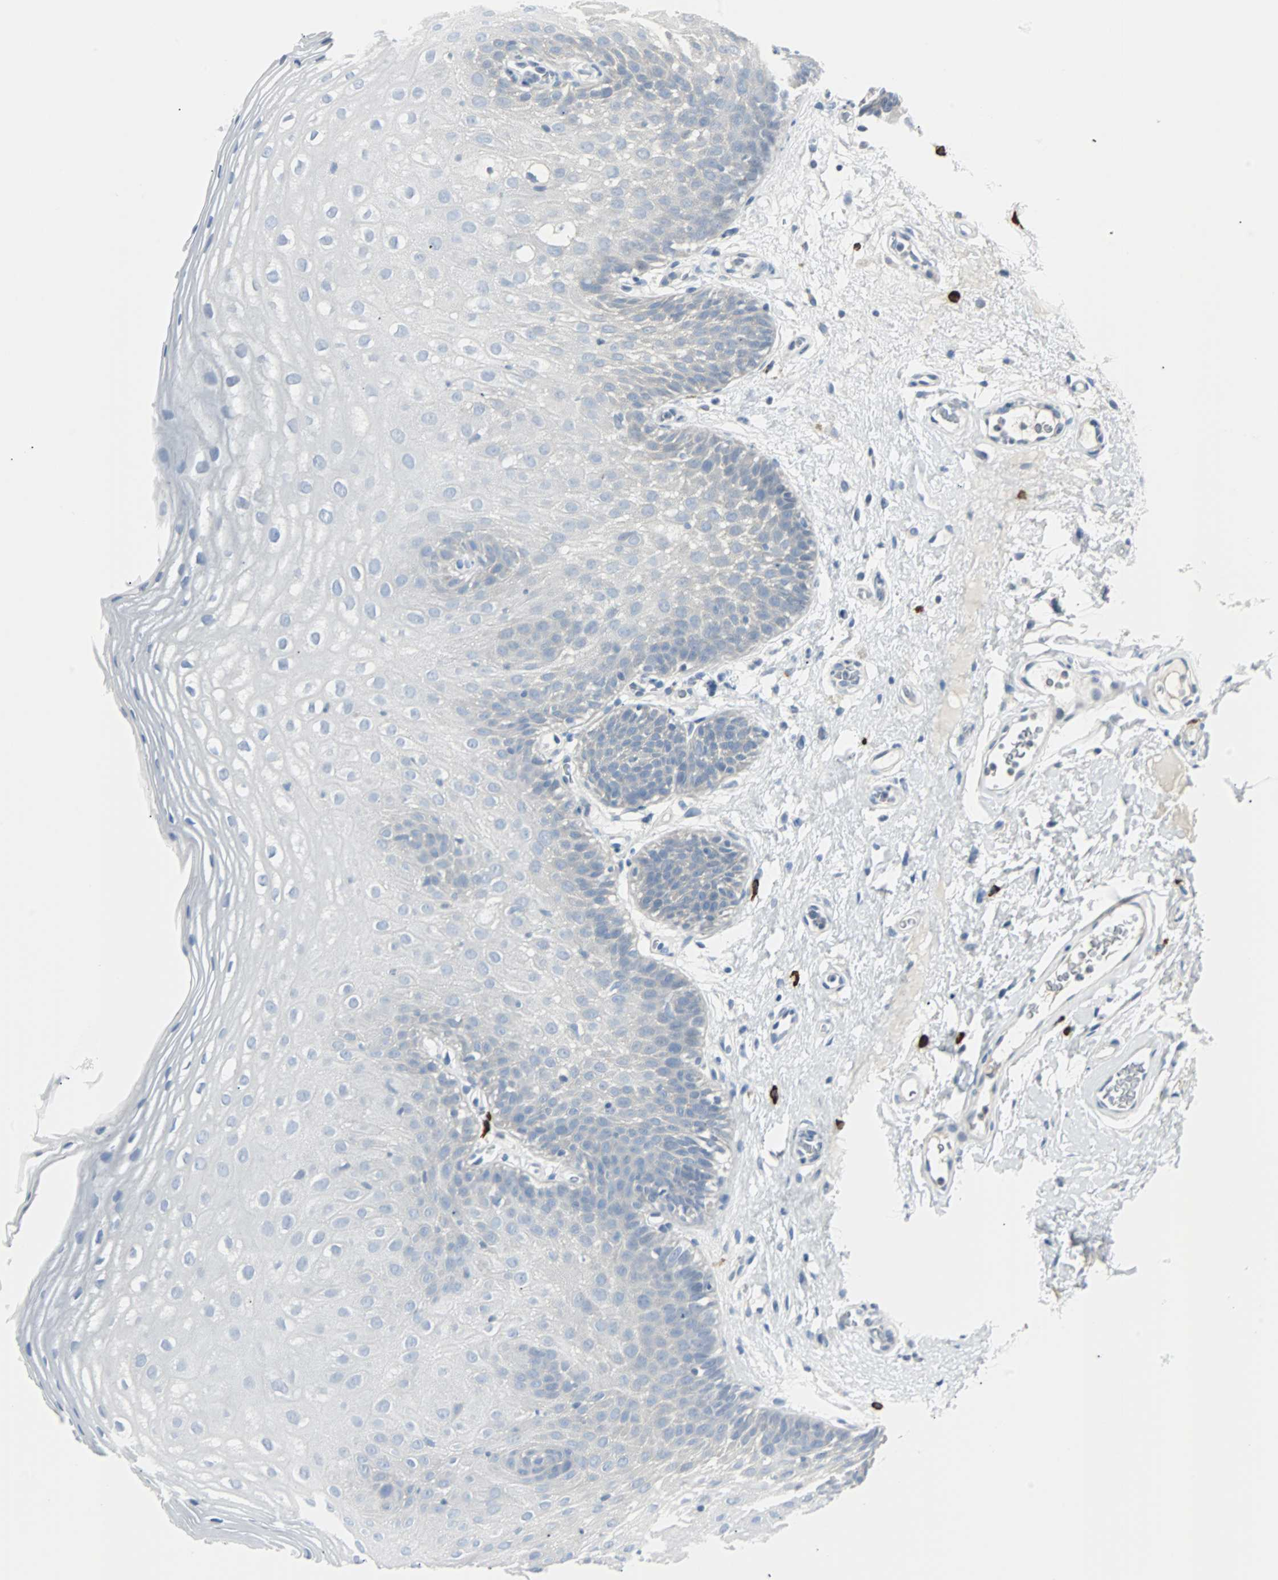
{"staining": {"intensity": "negative", "quantity": "none", "location": "none"}, "tissue": "oral mucosa", "cell_type": "Squamous epithelial cells", "image_type": "normal", "snomed": [{"axis": "morphology", "description": "Normal tissue, NOS"}, {"axis": "morphology", "description": "Squamous cell carcinoma, NOS"}, {"axis": "topography", "description": "Skeletal muscle"}, {"axis": "topography", "description": "Oral tissue"}], "caption": "Immunohistochemistry histopathology image of unremarkable human oral mucosa stained for a protein (brown), which exhibits no positivity in squamous epithelial cells.", "gene": "RASA1", "patient": {"sex": "male", "age": 71}}